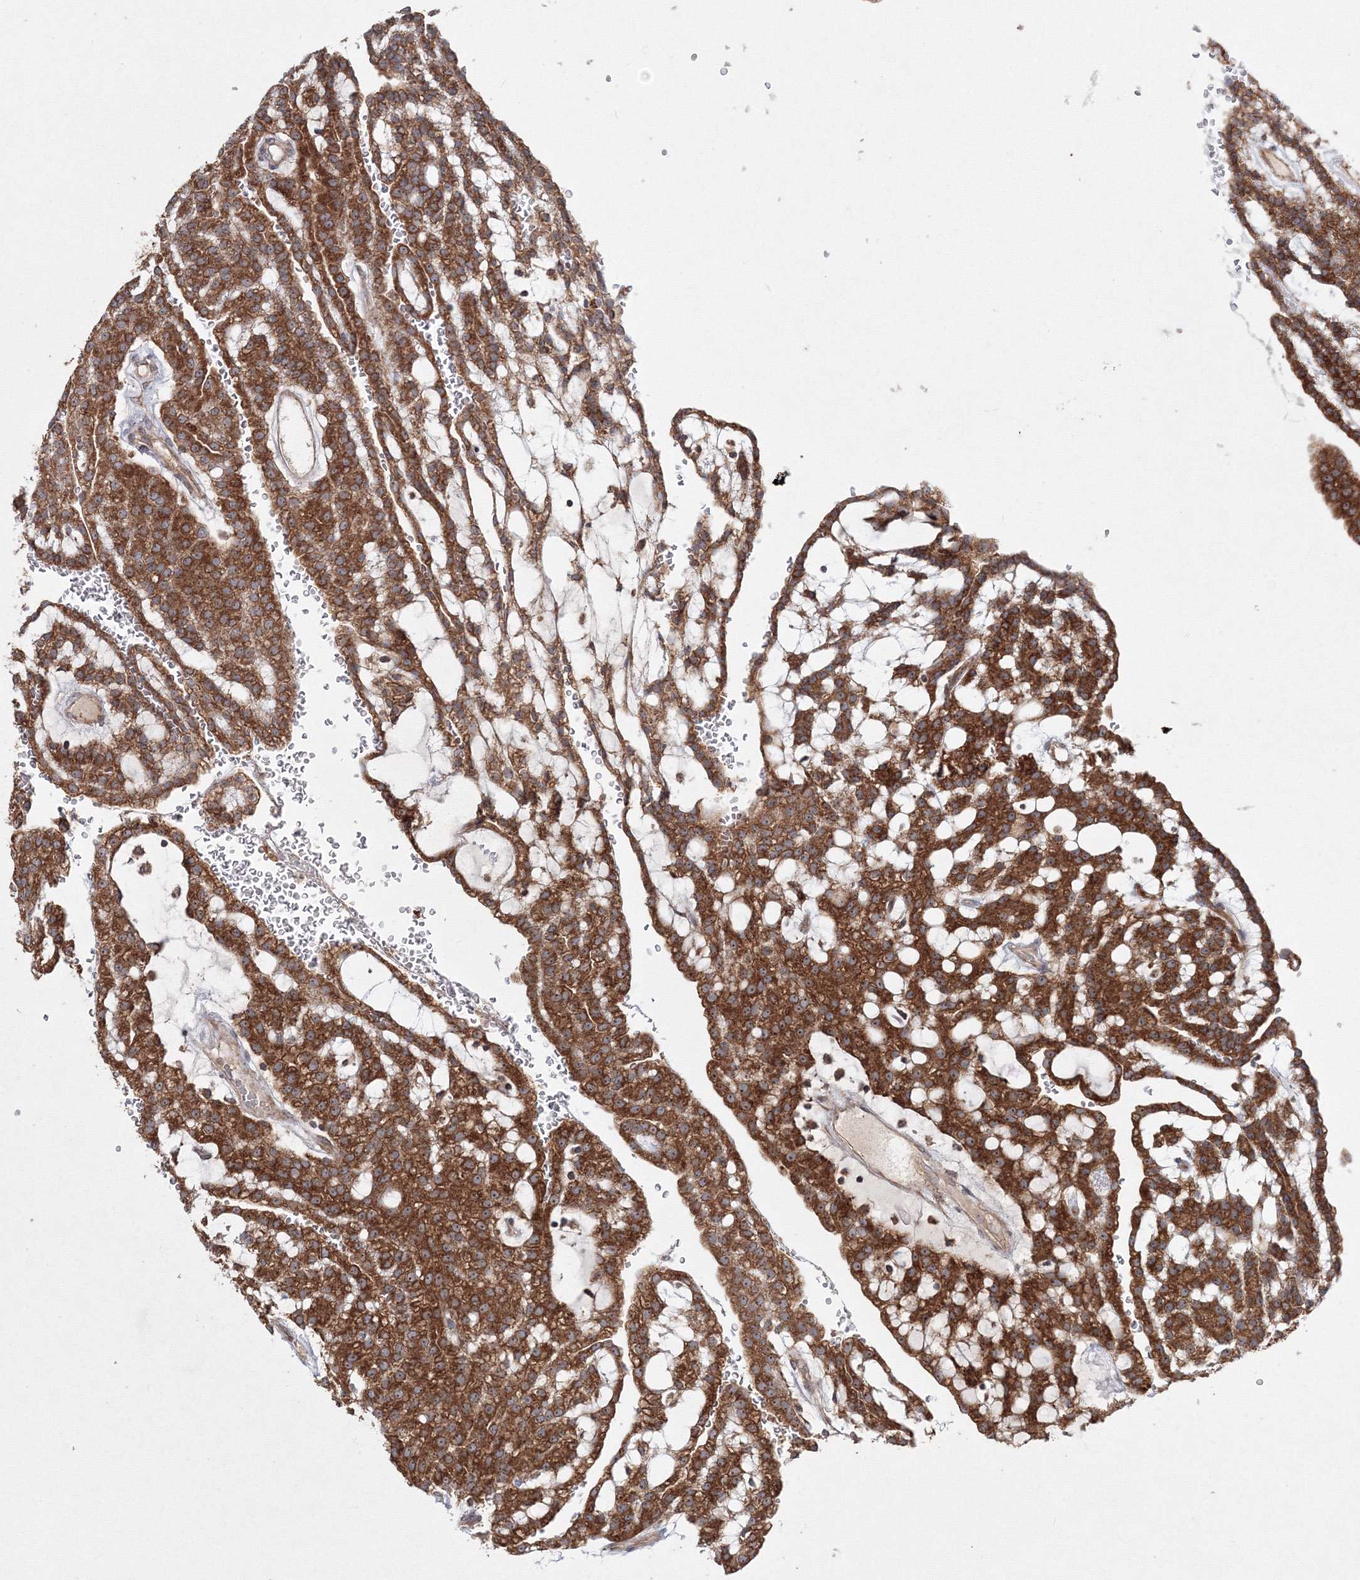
{"staining": {"intensity": "strong", "quantity": ">75%", "location": "cytoplasmic/membranous"}, "tissue": "renal cancer", "cell_type": "Tumor cells", "image_type": "cancer", "snomed": [{"axis": "morphology", "description": "Adenocarcinoma, NOS"}, {"axis": "topography", "description": "Kidney"}], "caption": "Renal cancer (adenocarcinoma) tissue shows strong cytoplasmic/membranous staining in approximately >75% of tumor cells", "gene": "PEX13", "patient": {"sex": "male", "age": 63}}